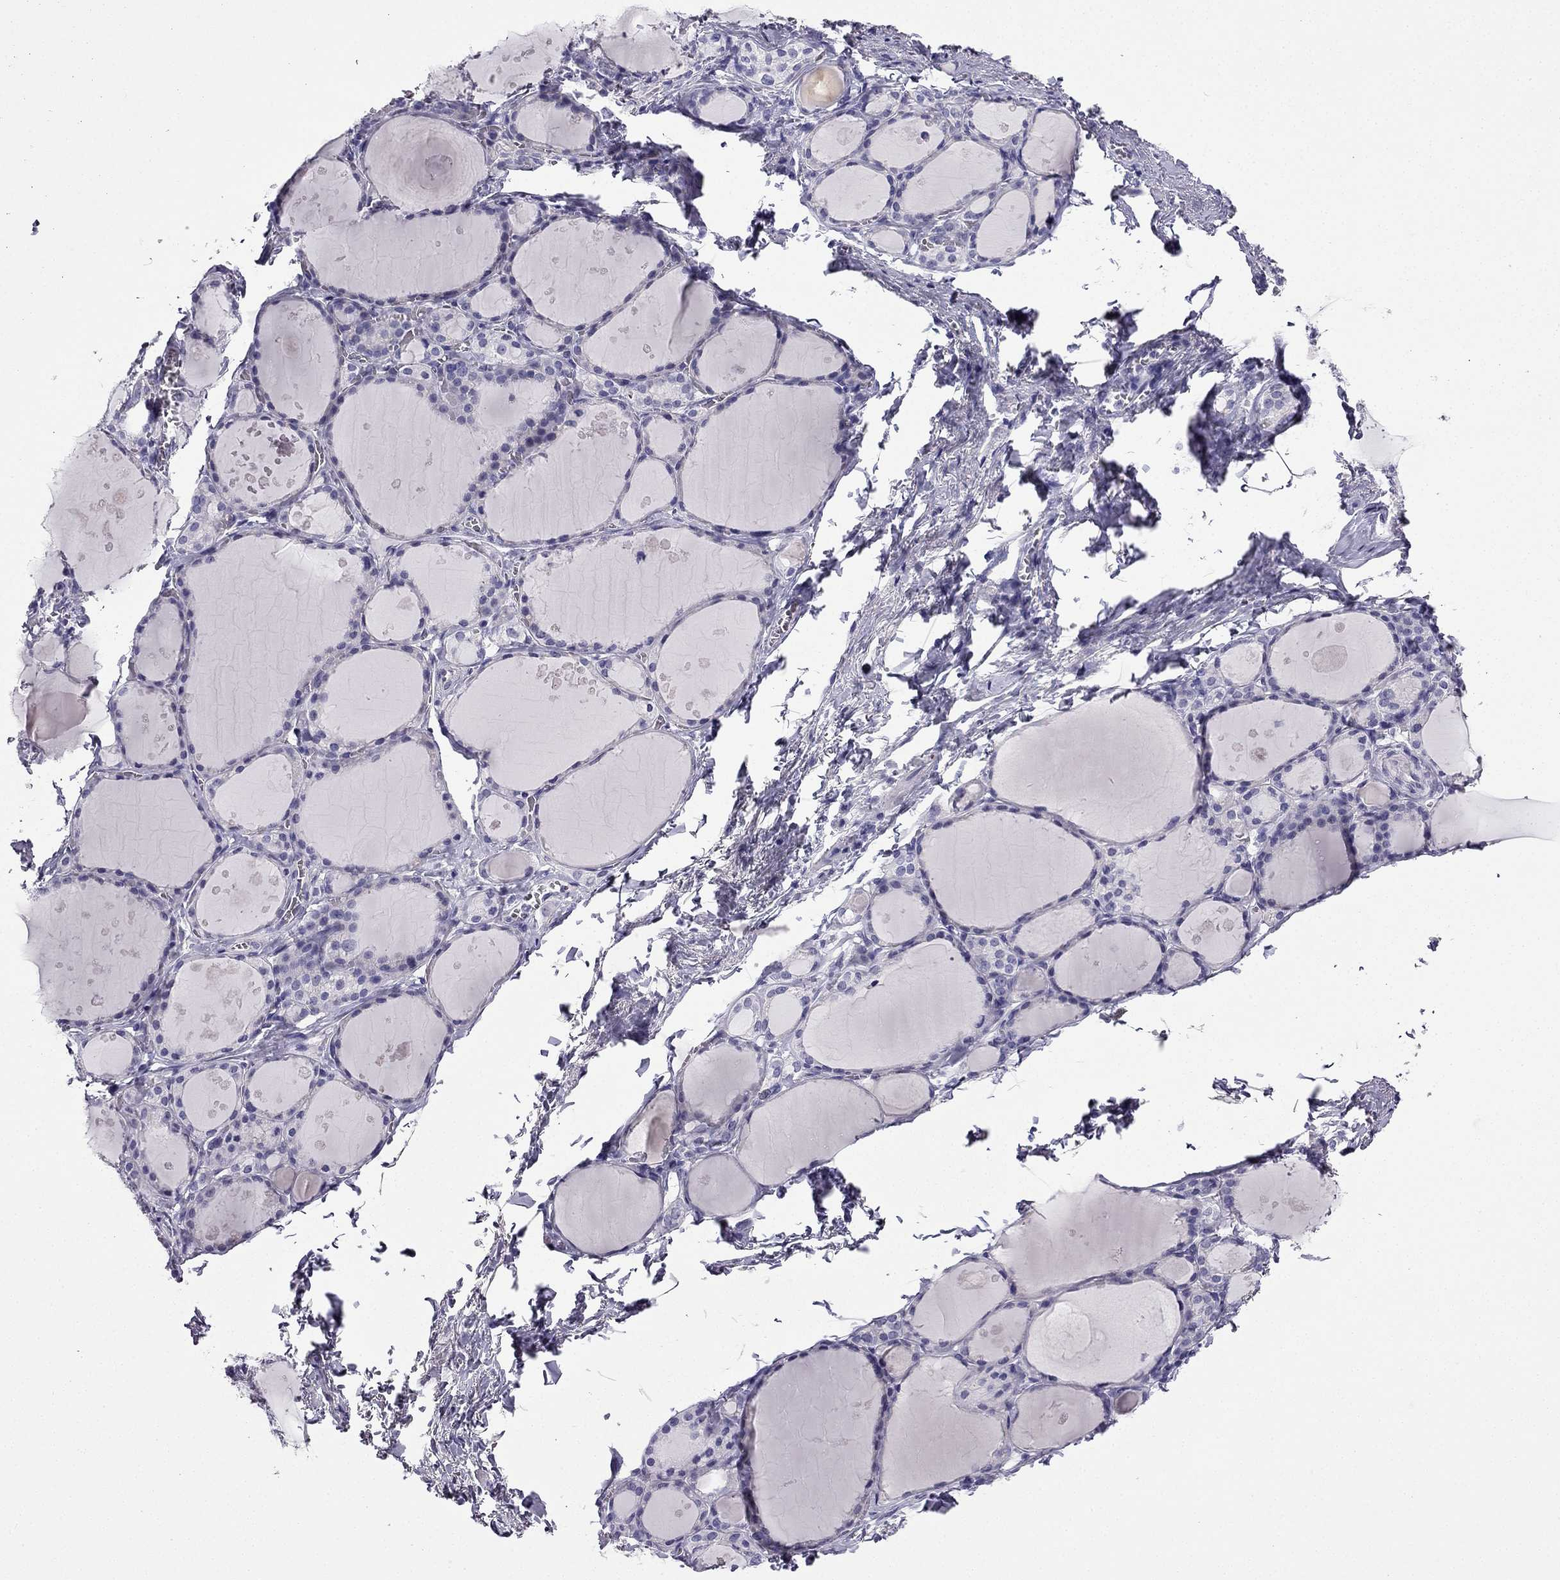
{"staining": {"intensity": "negative", "quantity": "none", "location": "none"}, "tissue": "thyroid gland", "cell_type": "Glandular cells", "image_type": "normal", "snomed": [{"axis": "morphology", "description": "Normal tissue, NOS"}, {"axis": "topography", "description": "Thyroid gland"}], "caption": "Photomicrograph shows no protein positivity in glandular cells of normal thyroid gland. The staining is performed using DAB (3,3'-diaminobenzidine) brown chromogen with nuclei counter-stained in using hematoxylin.", "gene": "KCNJ10", "patient": {"sex": "male", "age": 68}}